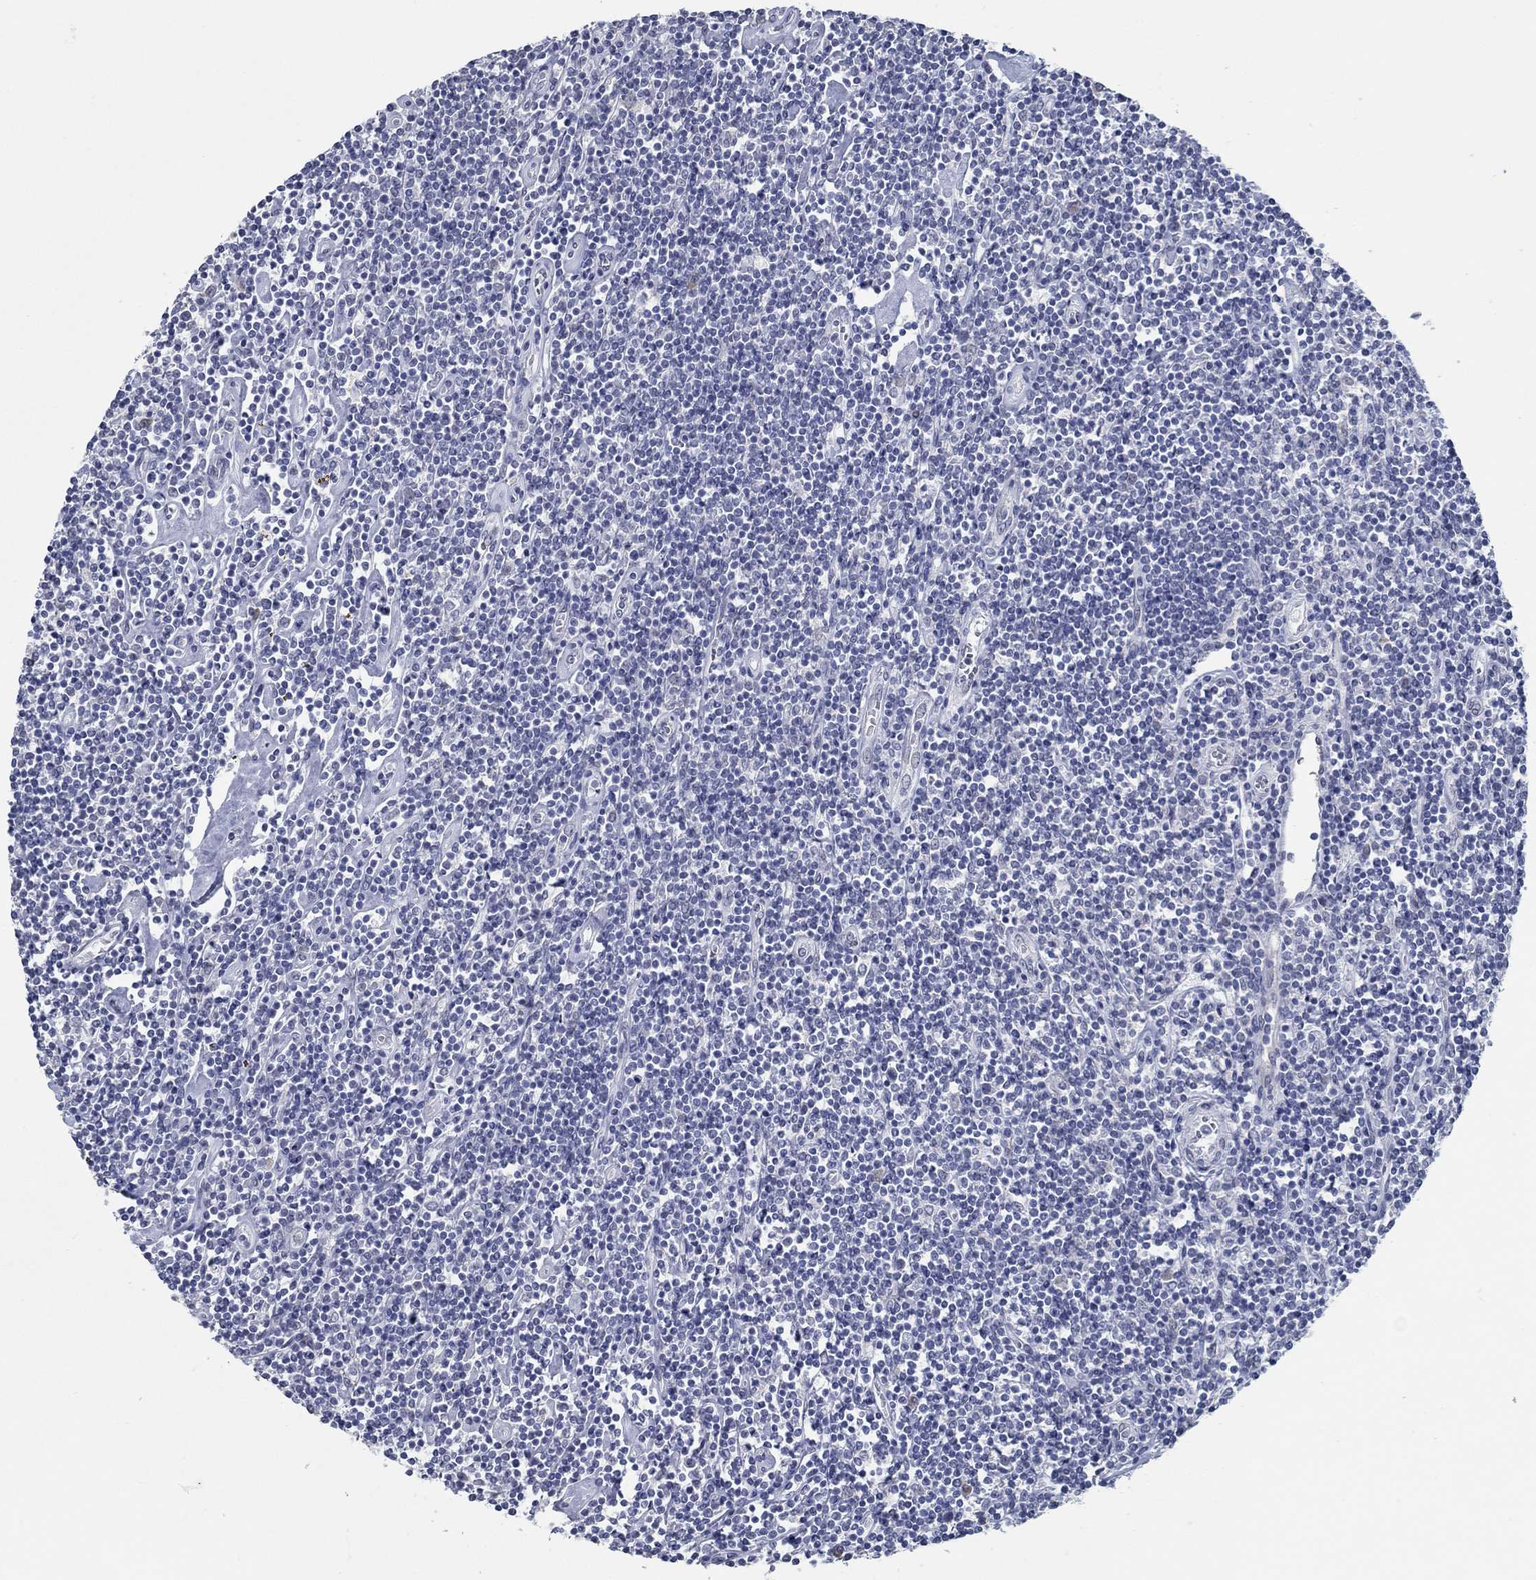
{"staining": {"intensity": "negative", "quantity": "none", "location": "none"}, "tissue": "lymphoma", "cell_type": "Tumor cells", "image_type": "cancer", "snomed": [{"axis": "morphology", "description": "Hodgkin's disease, NOS"}, {"axis": "topography", "description": "Lymph node"}], "caption": "IHC histopathology image of human lymphoma stained for a protein (brown), which demonstrates no staining in tumor cells.", "gene": "NUP155", "patient": {"sex": "male", "age": 40}}